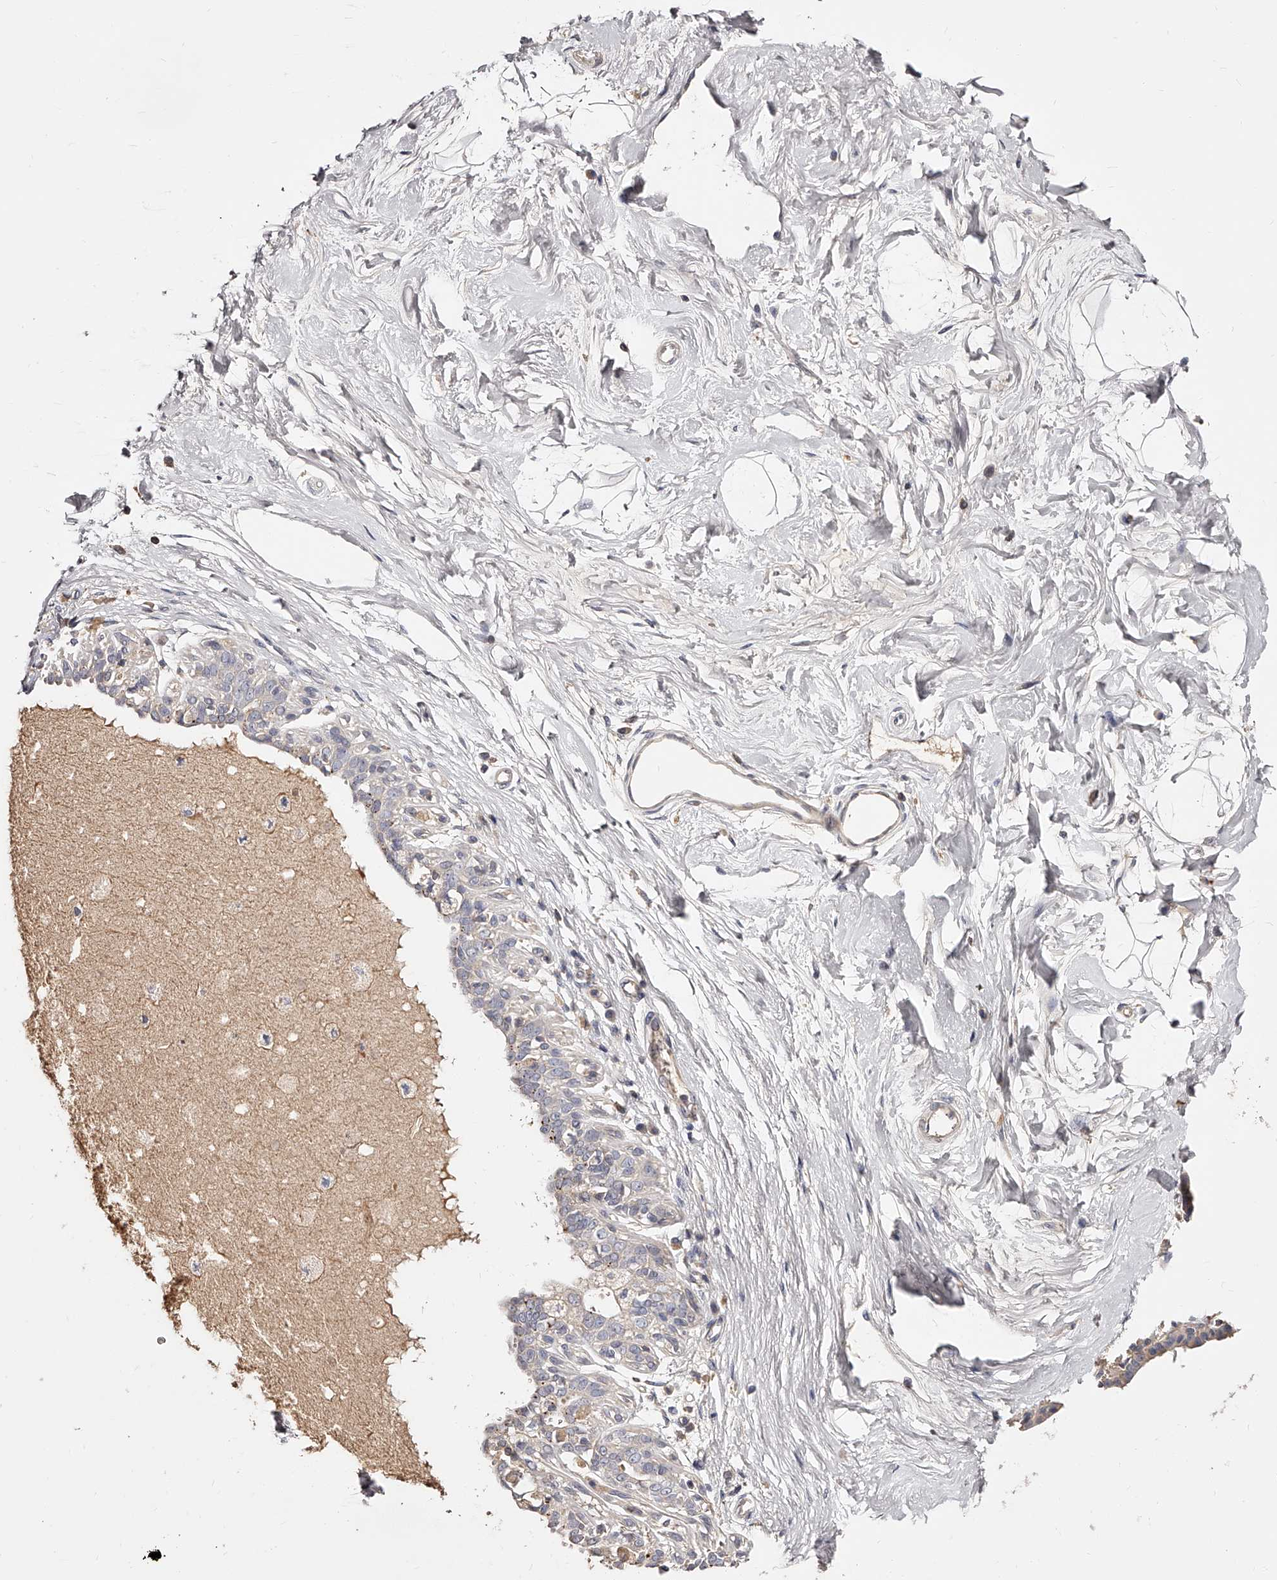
{"staining": {"intensity": "negative", "quantity": "none", "location": "none"}, "tissue": "breast", "cell_type": "Adipocytes", "image_type": "normal", "snomed": [{"axis": "morphology", "description": "Normal tissue, NOS"}, {"axis": "topography", "description": "Breast"}], "caption": "A high-resolution photomicrograph shows immunohistochemistry (IHC) staining of unremarkable breast, which demonstrates no significant expression in adipocytes.", "gene": "PHACTR1", "patient": {"sex": "female", "age": 45}}